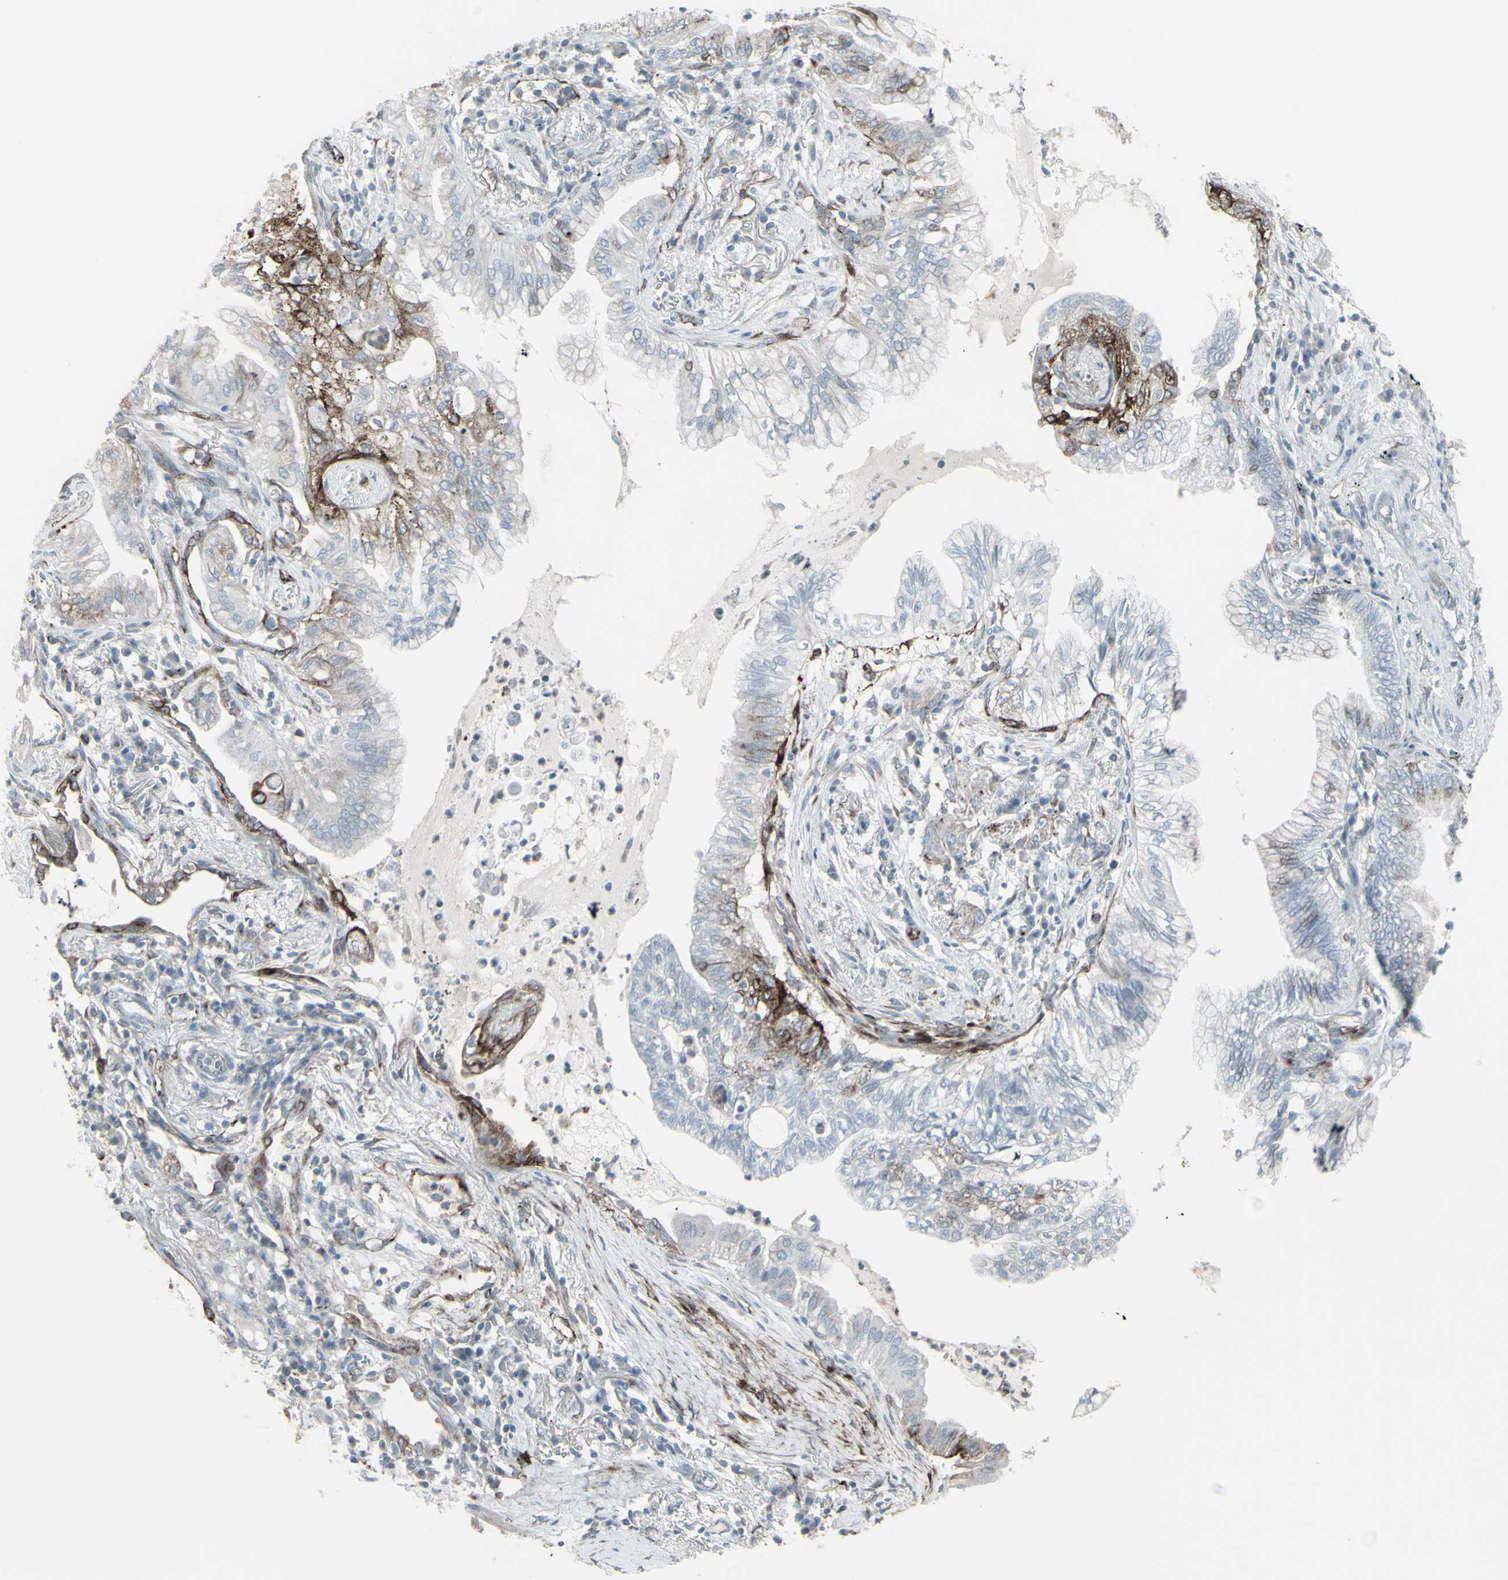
{"staining": {"intensity": "moderate", "quantity": "<25%", "location": "cytoplasmic/membranous"}, "tissue": "lung cancer", "cell_type": "Tumor cells", "image_type": "cancer", "snomed": [{"axis": "morphology", "description": "Adenocarcinoma, NOS"}, {"axis": "topography", "description": "Lung"}], "caption": "Immunohistochemistry of lung adenocarcinoma exhibits low levels of moderate cytoplasmic/membranous staining in about <25% of tumor cells.", "gene": "GJA1", "patient": {"sex": "female", "age": 70}}